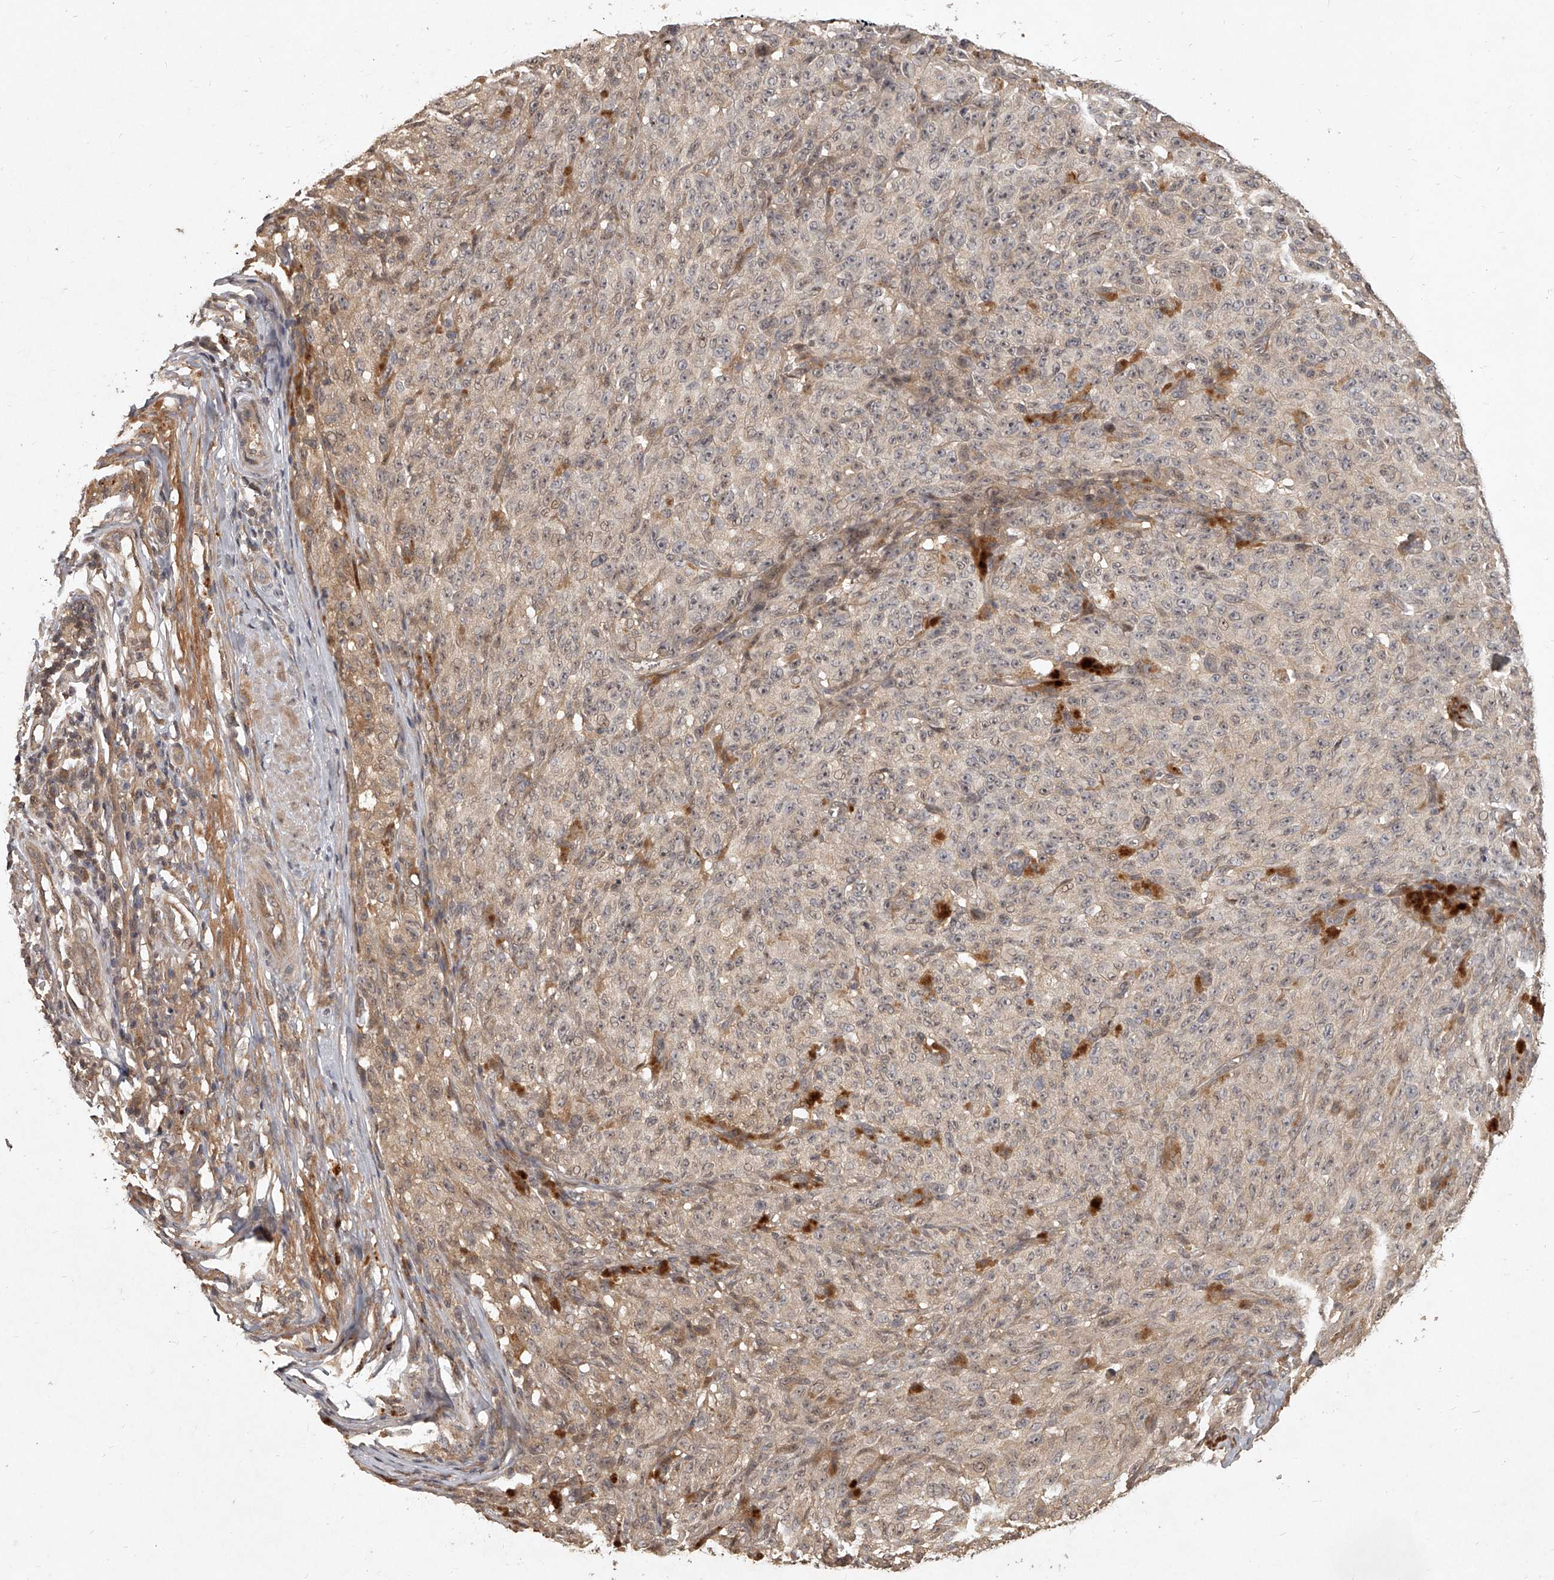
{"staining": {"intensity": "weak", "quantity": "<25%", "location": "cytoplasmic/membranous"}, "tissue": "melanoma", "cell_type": "Tumor cells", "image_type": "cancer", "snomed": [{"axis": "morphology", "description": "Malignant melanoma, NOS"}, {"axis": "topography", "description": "Skin"}], "caption": "Tumor cells are negative for brown protein staining in melanoma.", "gene": "SLC37A1", "patient": {"sex": "female", "age": 82}}